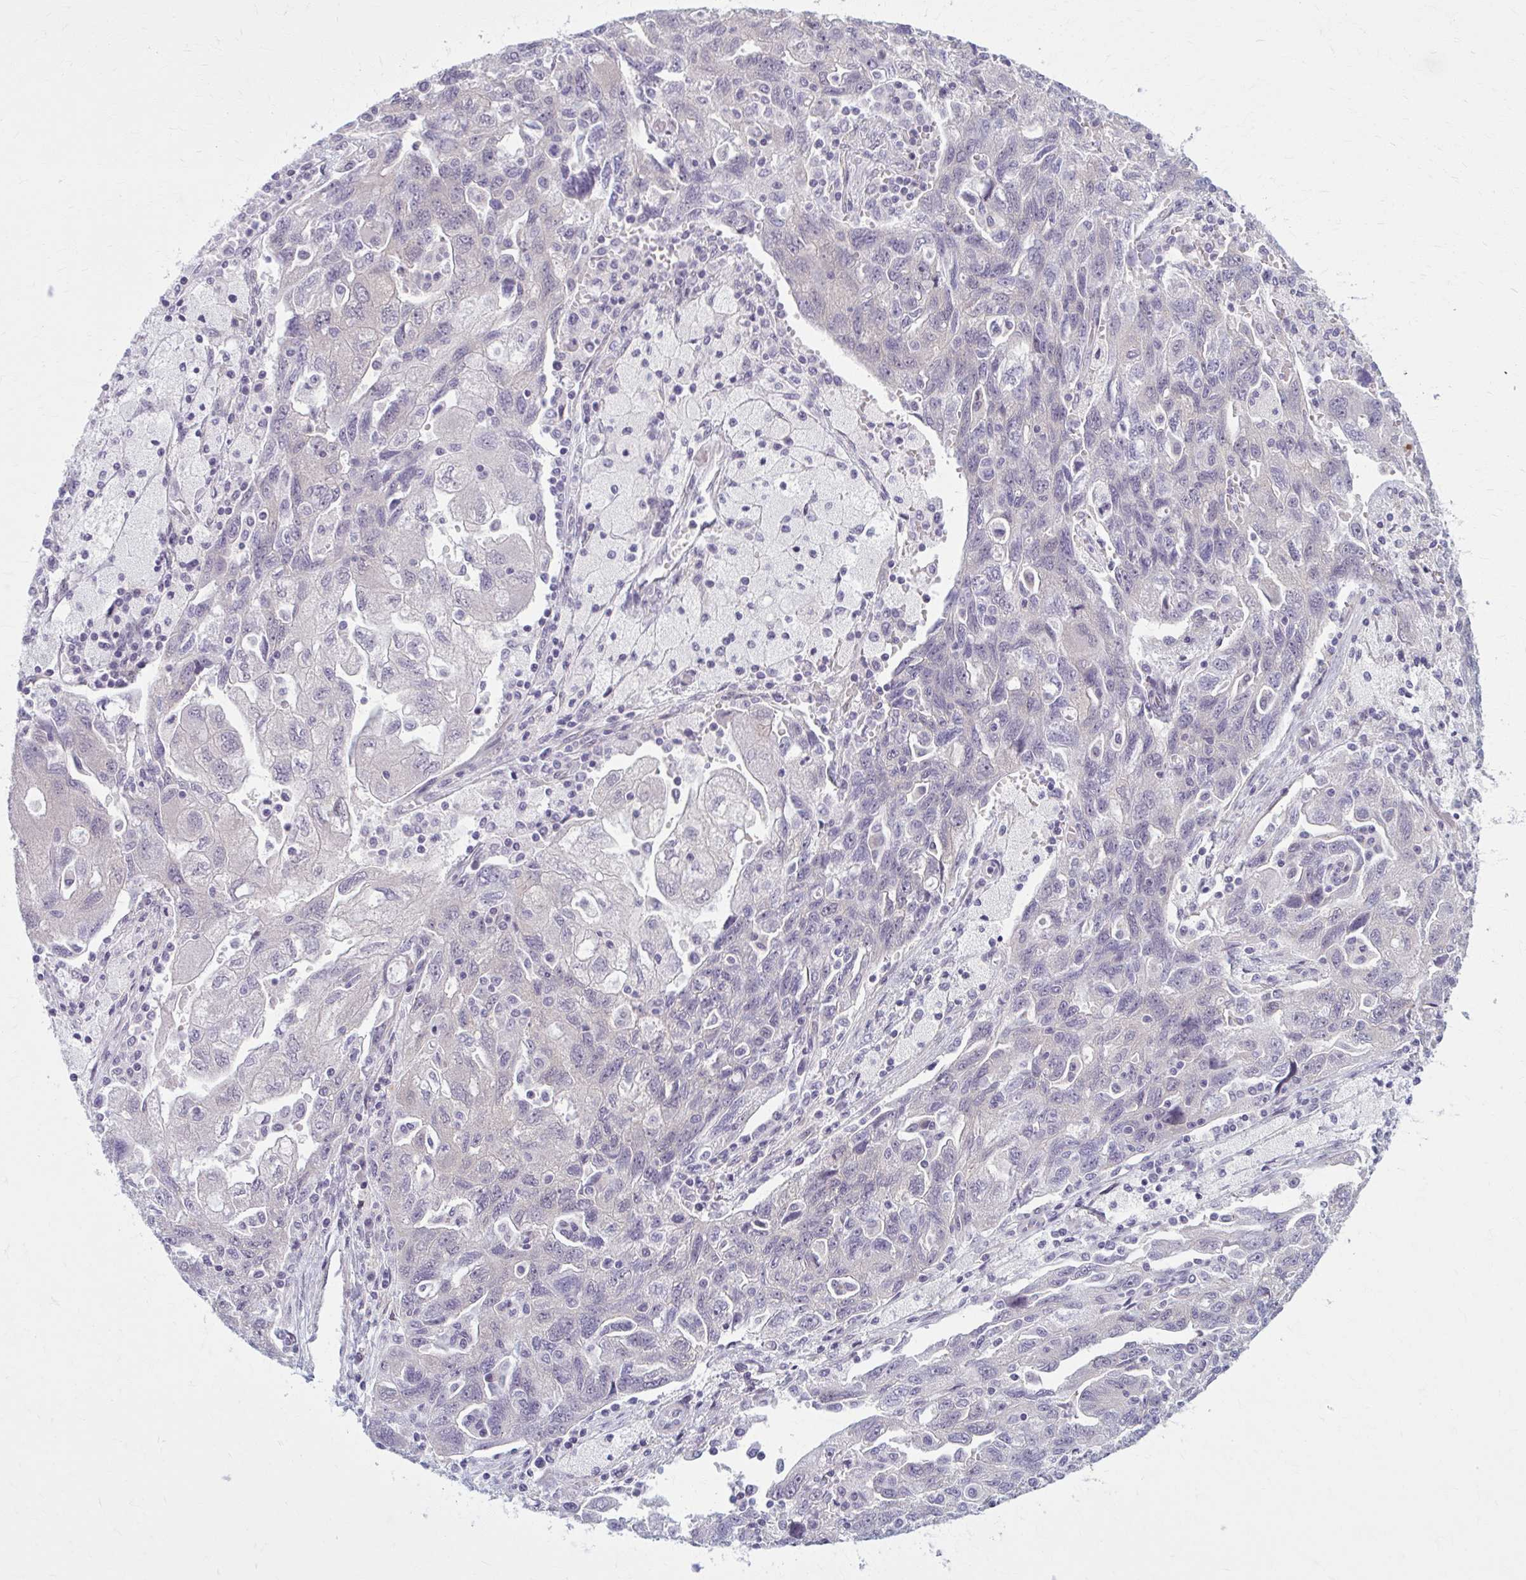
{"staining": {"intensity": "negative", "quantity": "none", "location": "none"}, "tissue": "ovarian cancer", "cell_type": "Tumor cells", "image_type": "cancer", "snomed": [{"axis": "morphology", "description": "Carcinoma, NOS"}, {"axis": "morphology", "description": "Cystadenocarcinoma, serous, NOS"}, {"axis": "topography", "description": "Ovary"}], "caption": "Tumor cells are negative for protein expression in human ovarian carcinoma. (DAB immunohistochemistry visualized using brightfield microscopy, high magnification).", "gene": "NUMBL", "patient": {"sex": "female", "age": 69}}